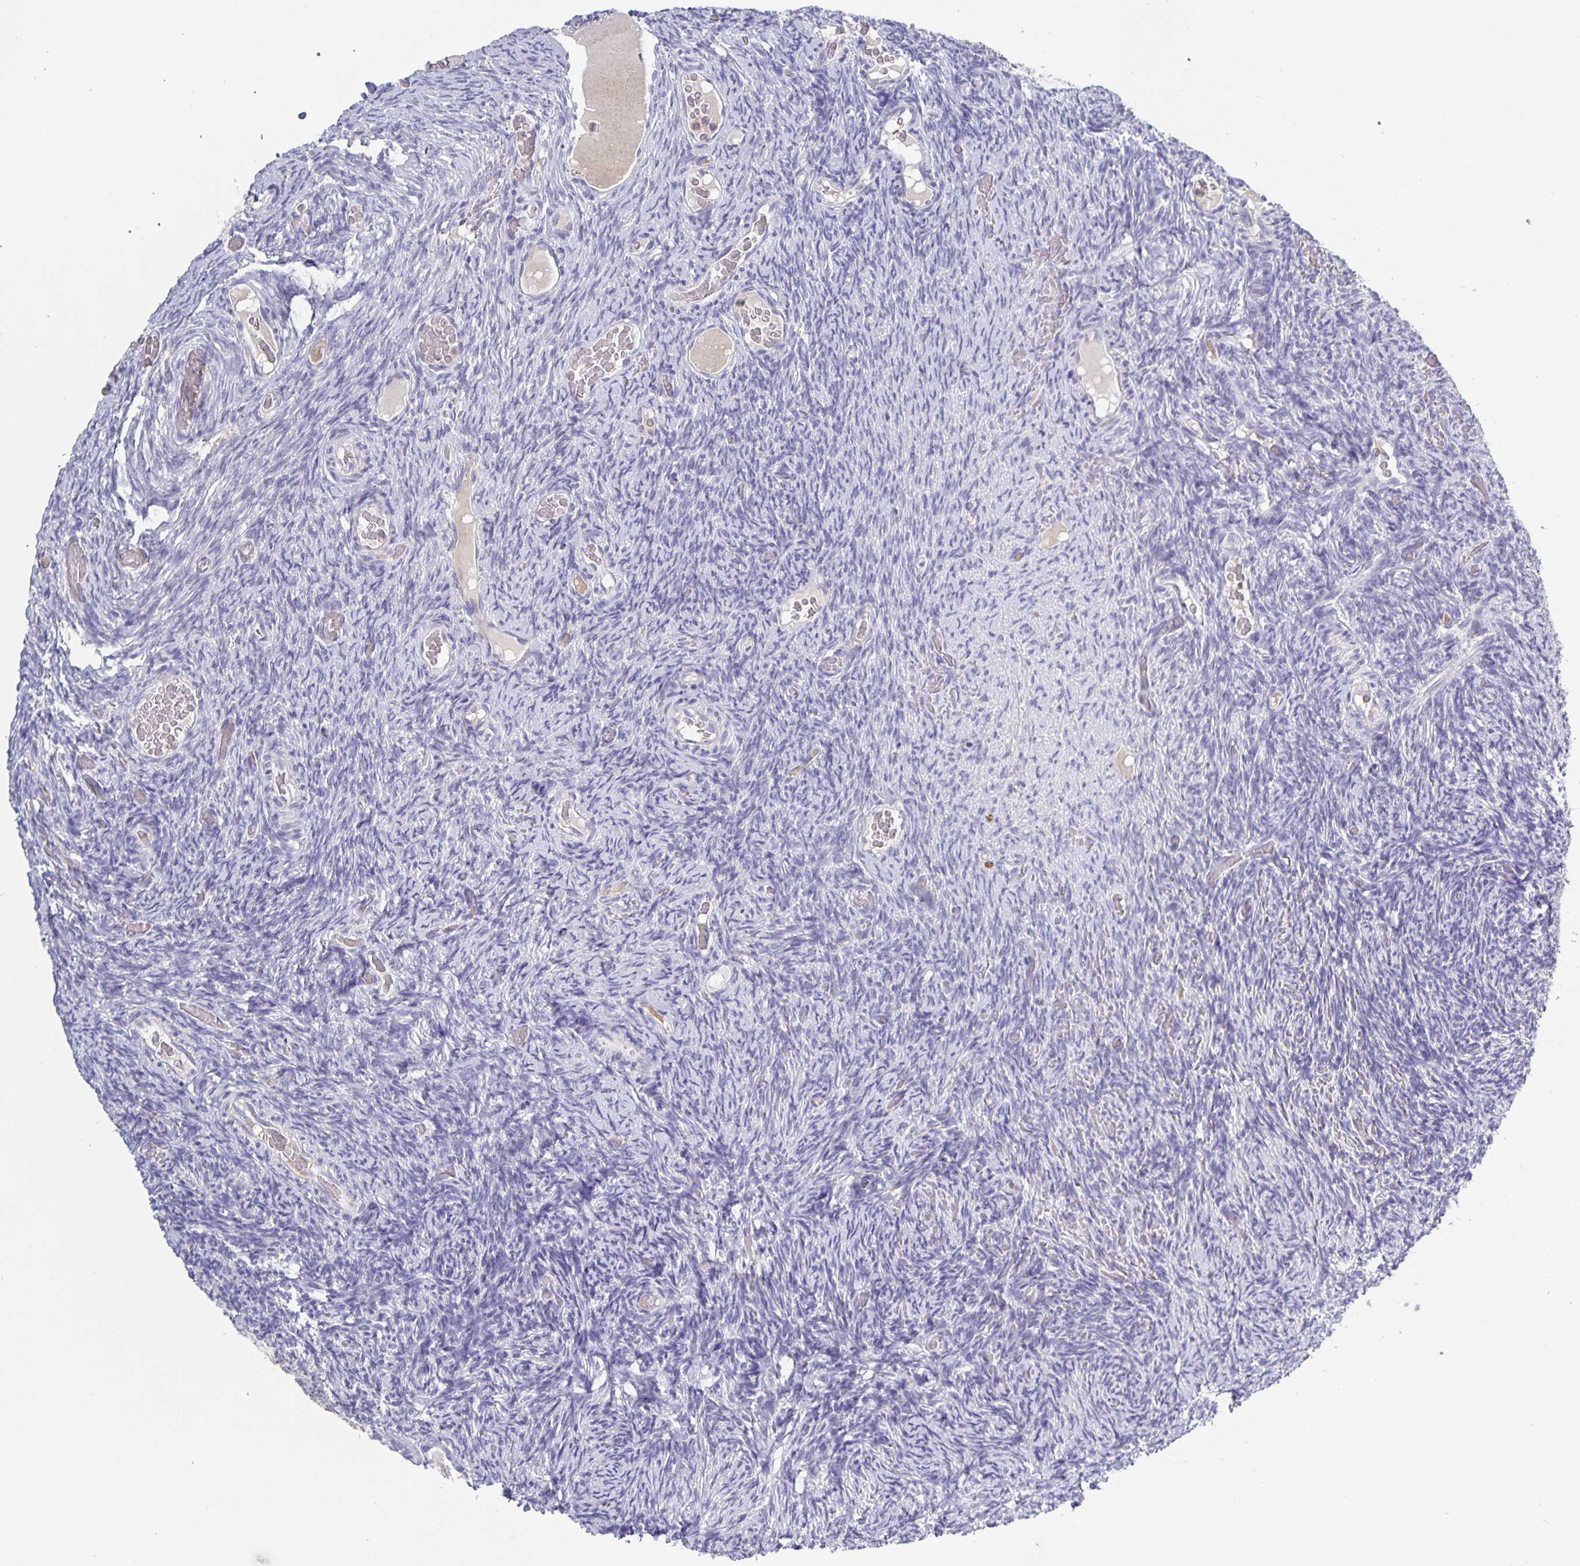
{"staining": {"intensity": "negative", "quantity": "none", "location": "none"}, "tissue": "ovary", "cell_type": "Follicle cells", "image_type": "normal", "snomed": [{"axis": "morphology", "description": "Normal tissue, NOS"}, {"axis": "topography", "description": "Ovary"}], "caption": "IHC photomicrograph of benign ovary stained for a protein (brown), which exhibits no staining in follicle cells.", "gene": "GDF15", "patient": {"sex": "female", "age": 34}}